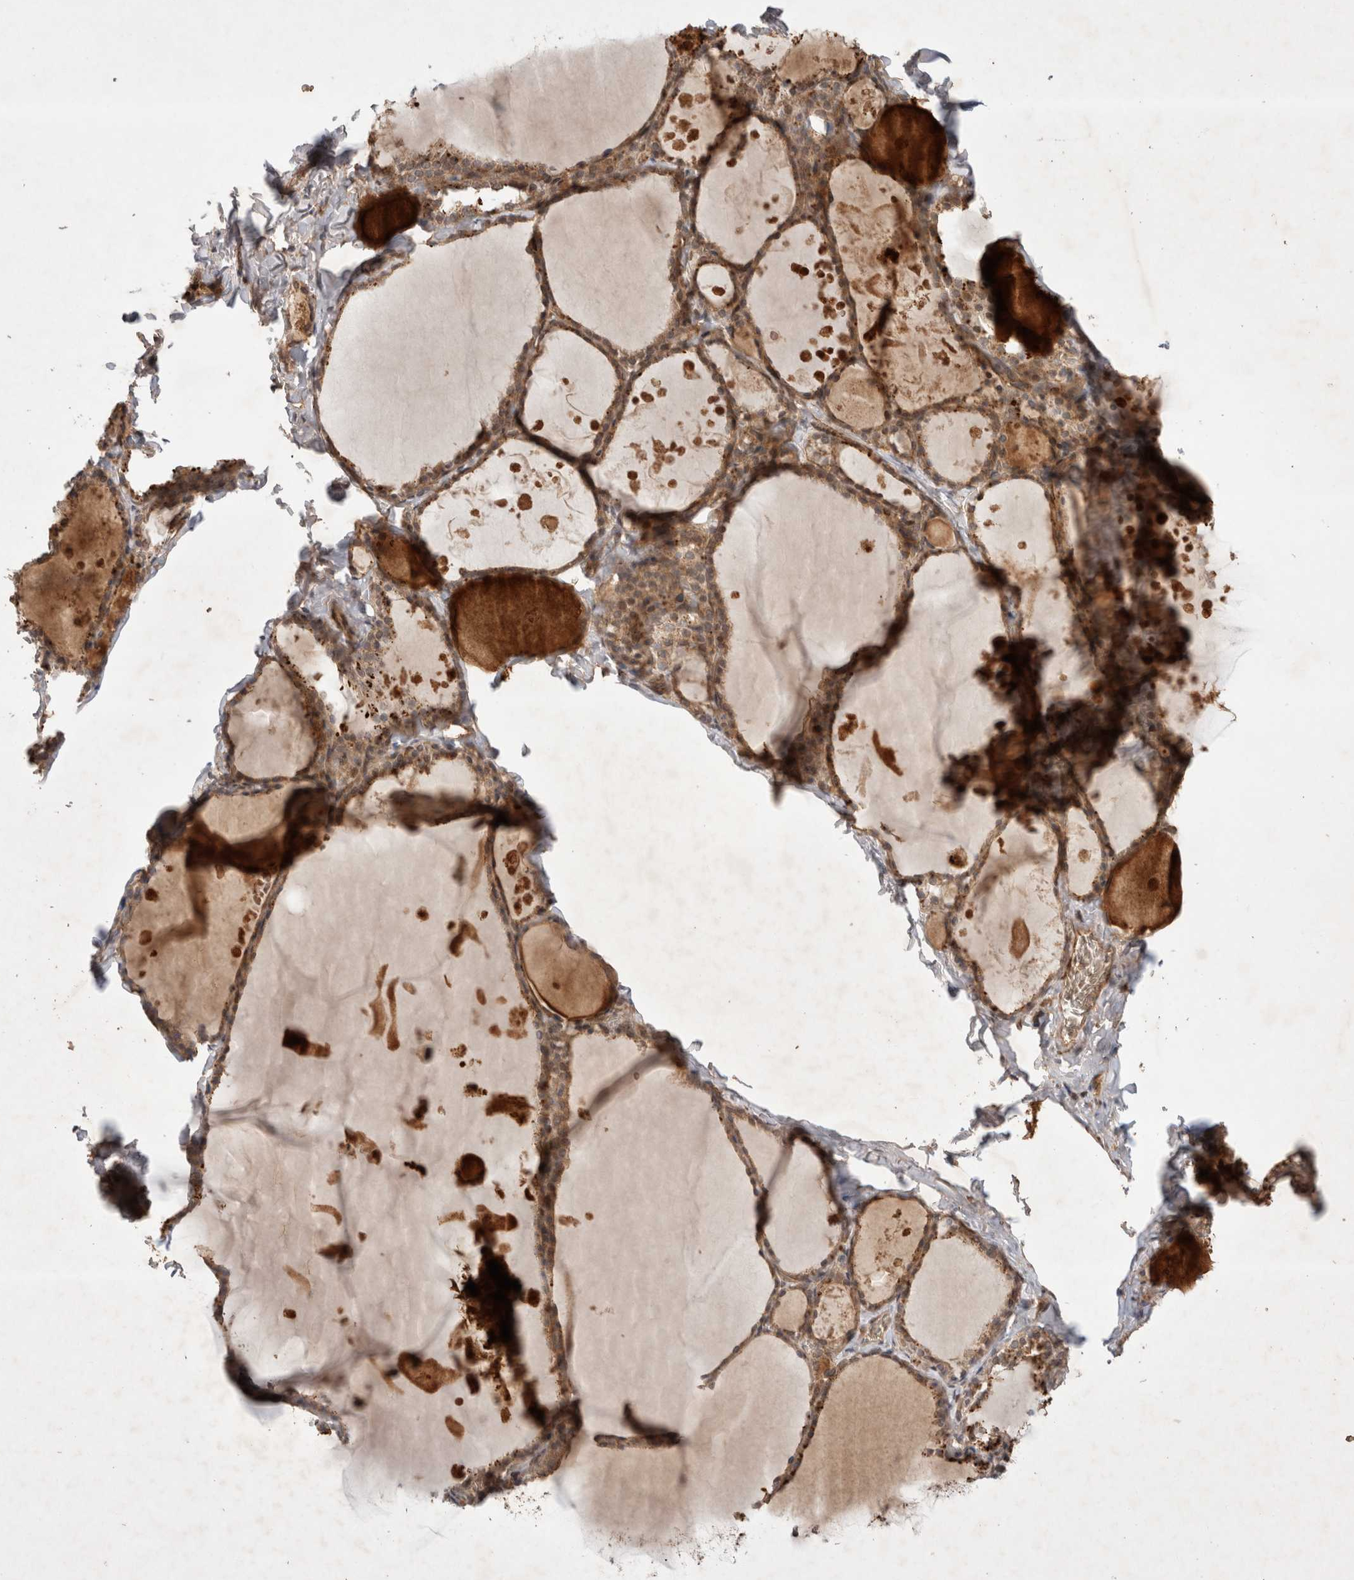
{"staining": {"intensity": "moderate", "quantity": ">75%", "location": "cytoplasmic/membranous"}, "tissue": "thyroid gland", "cell_type": "Glandular cells", "image_type": "normal", "snomed": [{"axis": "morphology", "description": "Normal tissue, NOS"}, {"axis": "topography", "description": "Thyroid gland"}], "caption": "Immunohistochemistry (DAB) staining of benign human thyroid gland demonstrates moderate cytoplasmic/membranous protein staining in approximately >75% of glandular cells.", "gene": "FAM221A", "patient": {"sex": "male", "age": 56}}